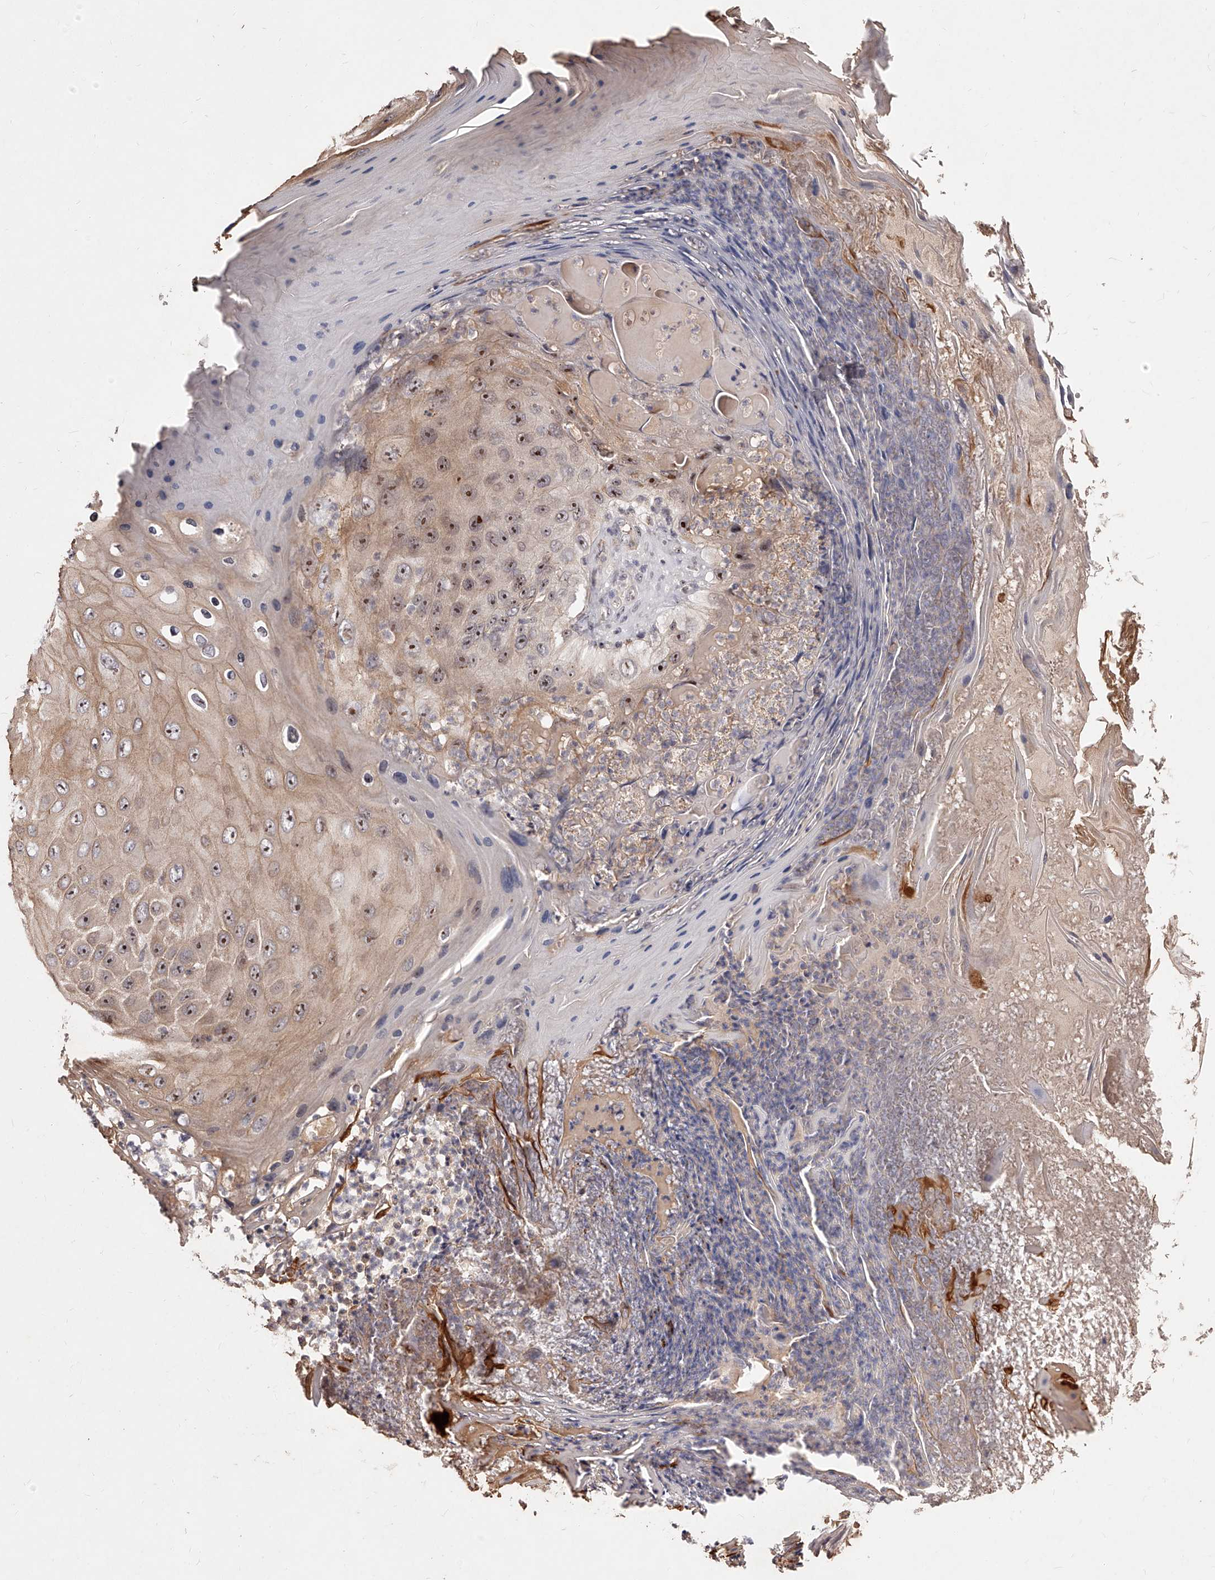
{"staining": {"intensity": "moderate", "quantity": ">75%", "location": "cytoplasmic/membranous,nuclear"}, "tissue": "skin cancer", "cell_type": "Tumor cells", "image_type": "cancer", "snomed": [{"axis": "morphology", "description": "Squamous cell carcinoma, NOS"}, {"axis": "topography", "description": "Skin"}], "caption": "The photomicrograph displays a brown stain indicating the presence of a protein in the cytoplasmic/membranous and nuclear of tumor cells in squamous cell carcinoma (skin). (Stains: DAB (3,3'-diaminobenzidine) in brown, nuclei in blue, Microscopy: brightfield microscopy at high magnification).", "gene": "PHACTR1", "patient": {"sex": "female", "age": 88}}